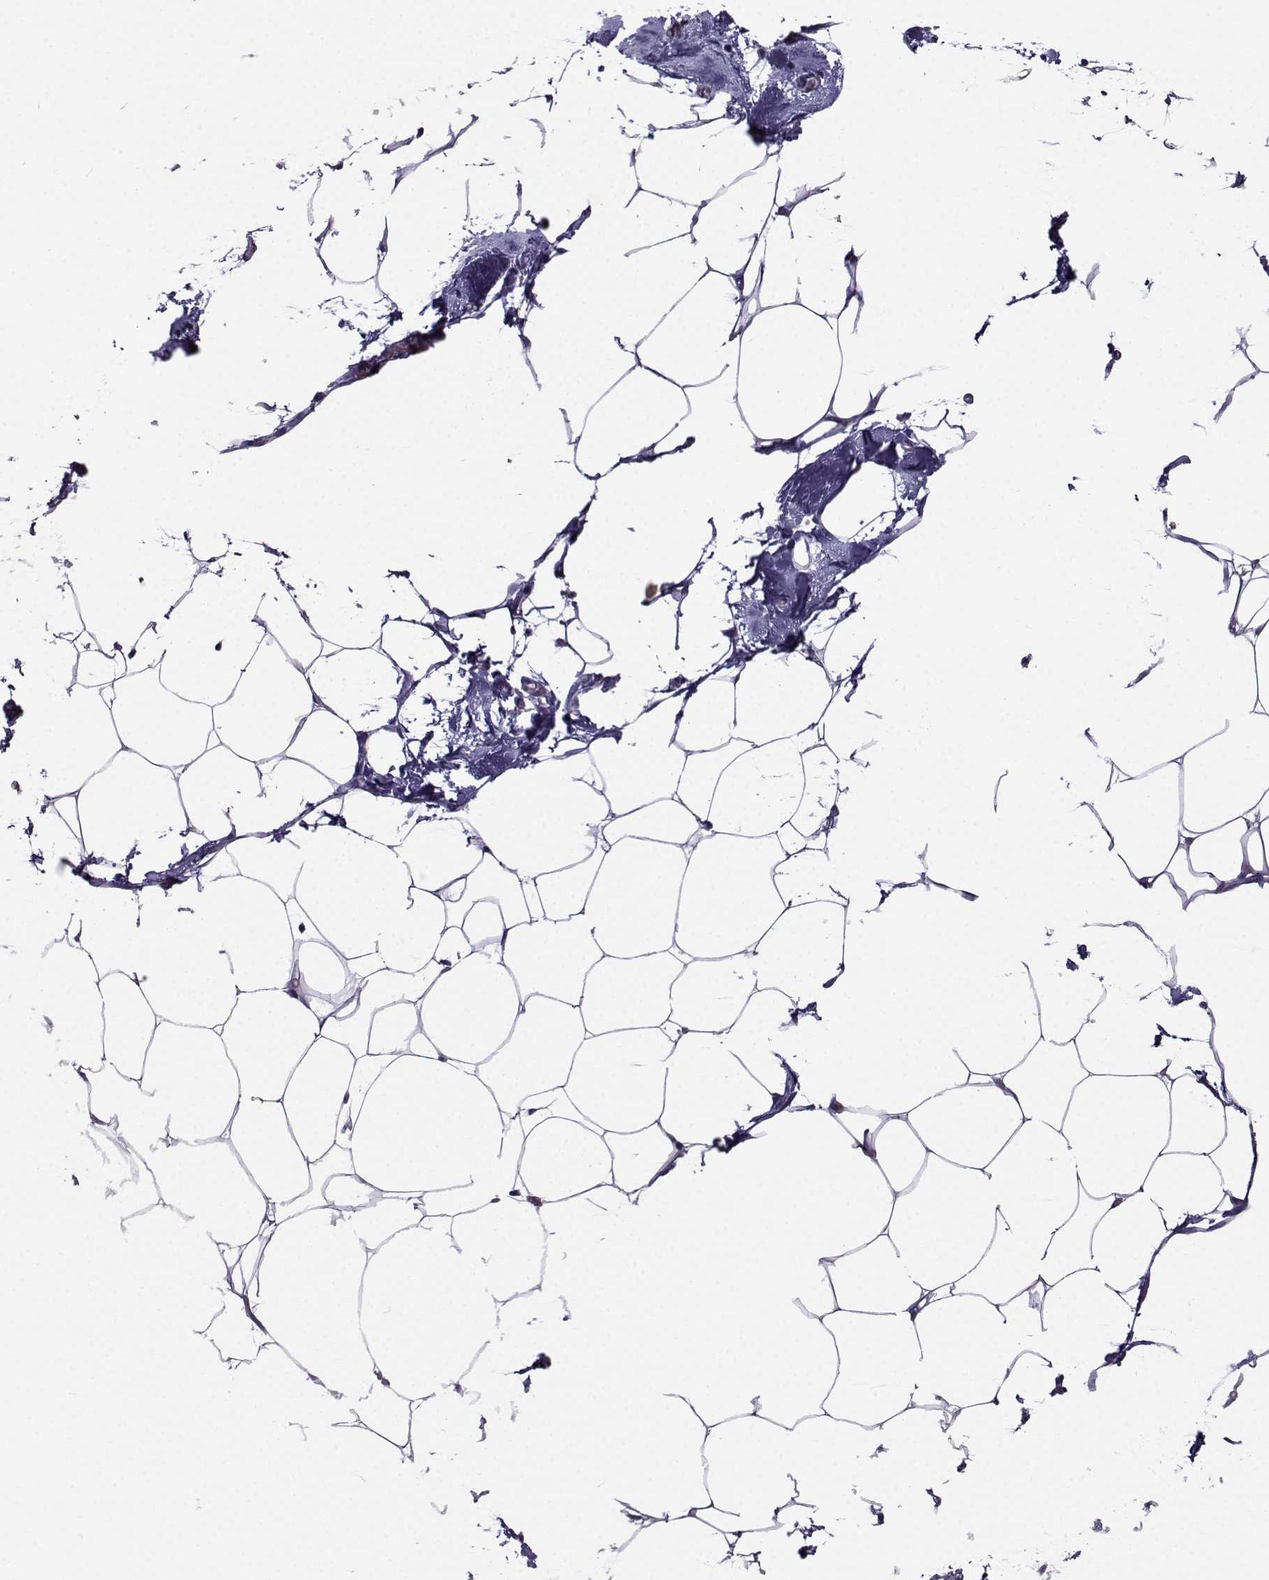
{"staining": {"intensity": "negative", "quantity": "none", "location": "none"}, "tissue": "adipose tissue", "cell_type": "Adipocytes", "image_type": "normal", "snomed": [{"axis": "morphology", "description": "Normal tissue, NOS"}, {"axis": "topography", "description": "Adipose tissue"}], "caption": "Human adipose tissue stained for a protein using IHC reveals no positivity in adipocytes.", "gene": "CRYBB1", "patient": {"sex": "male", "age": 57}}